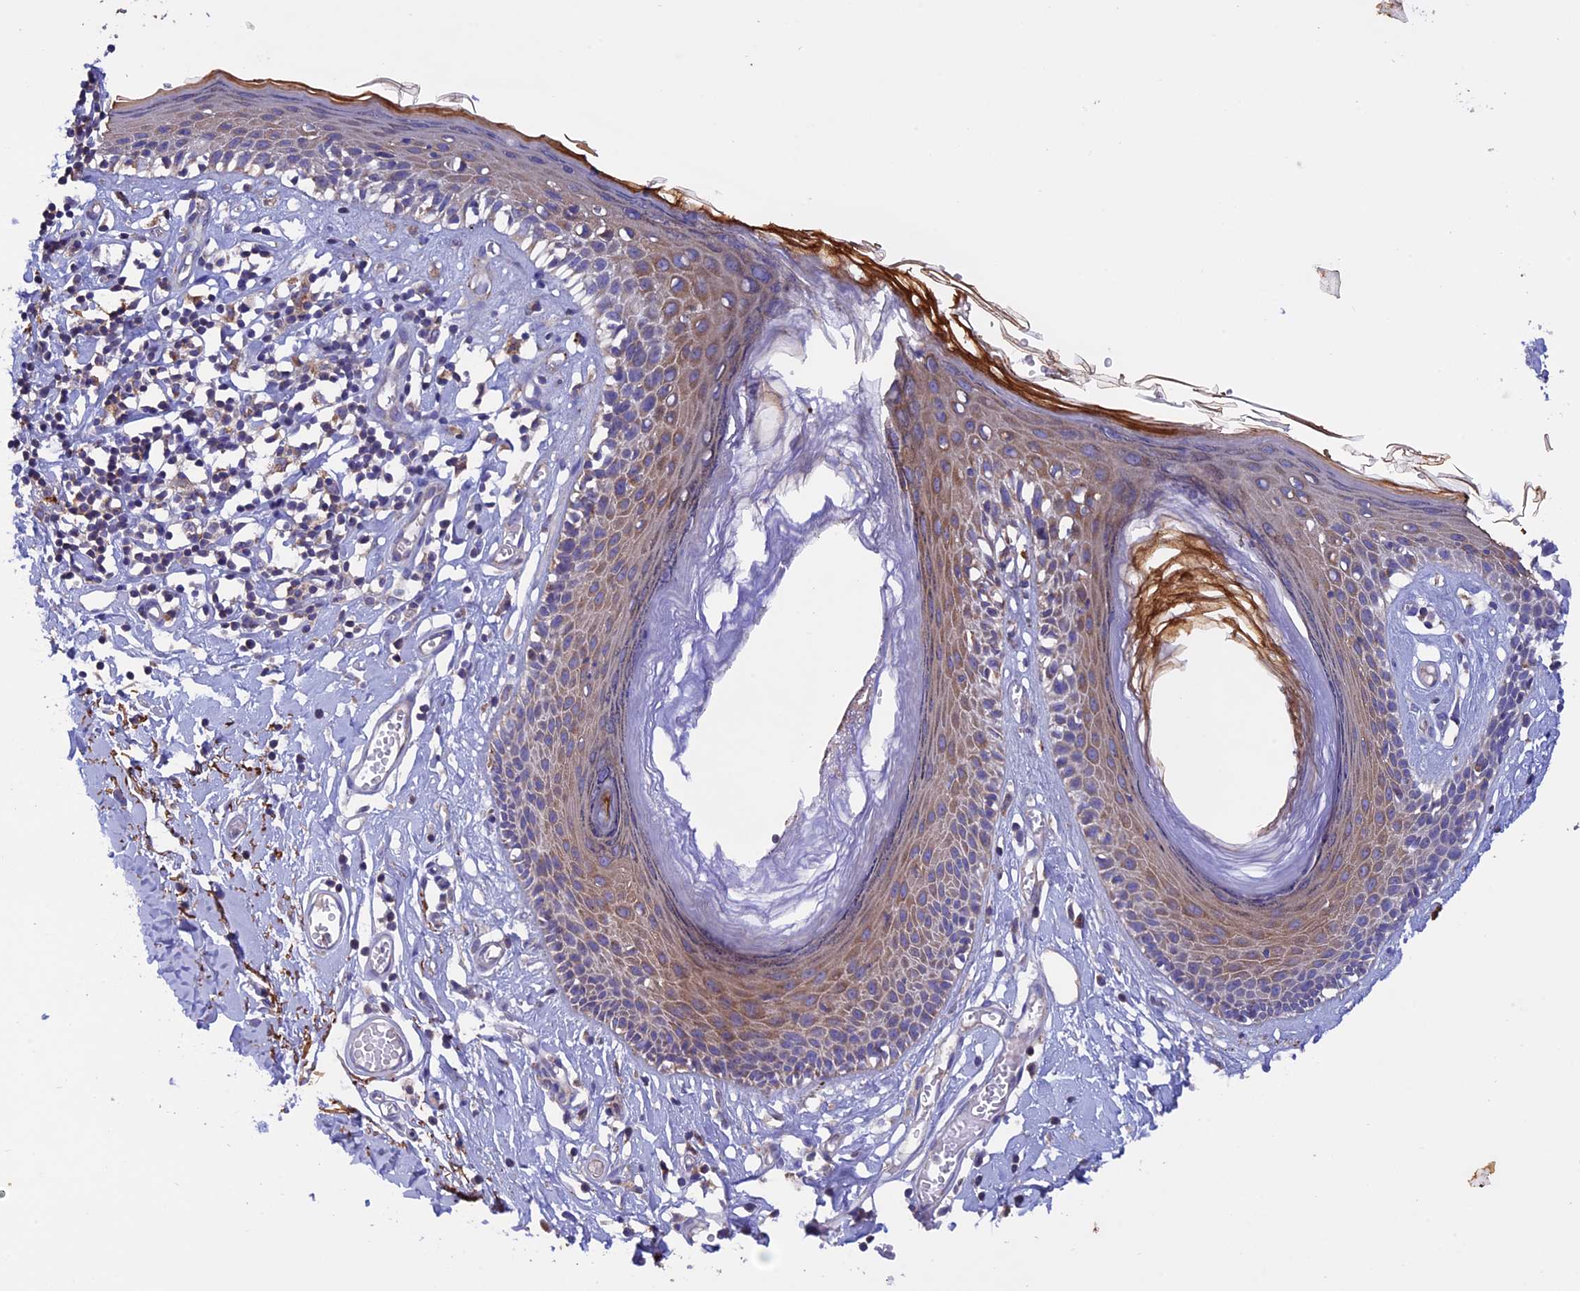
{"staining": {"intensity": "moderate", "quantity": "25%-75%", "location": "cytoplasmic/membranous"}, "tissue": "skin", "cell_type": "Epidermal cells", "image_type": "normal", "snomed": [{"axis": "morphology", "description": "Normal tissue, NOS"}, {"axis": "topography", "description": "Adipose tissue"}, {"axis": "topography", "description": "Vascular tissue"}, {"axis": "topography", "description": "Vulva"}, {"axis": "topography", "description": "Peripheral nerve tissue"}], "caption": "IHC staining of unremarkable skin, which displays medium levels of moderate cytoplasmic/membranous staining in approximately 25%-75% of epidermal cells indicating moderate cytoplasmic/membranous protein positivity. The staining was performed using DAB (brown) for protein detection and nuclei were counterstained in hematoxylin (blue).", "gene": "PTPN9", "patient": {"sex": "female", "age": 86}}